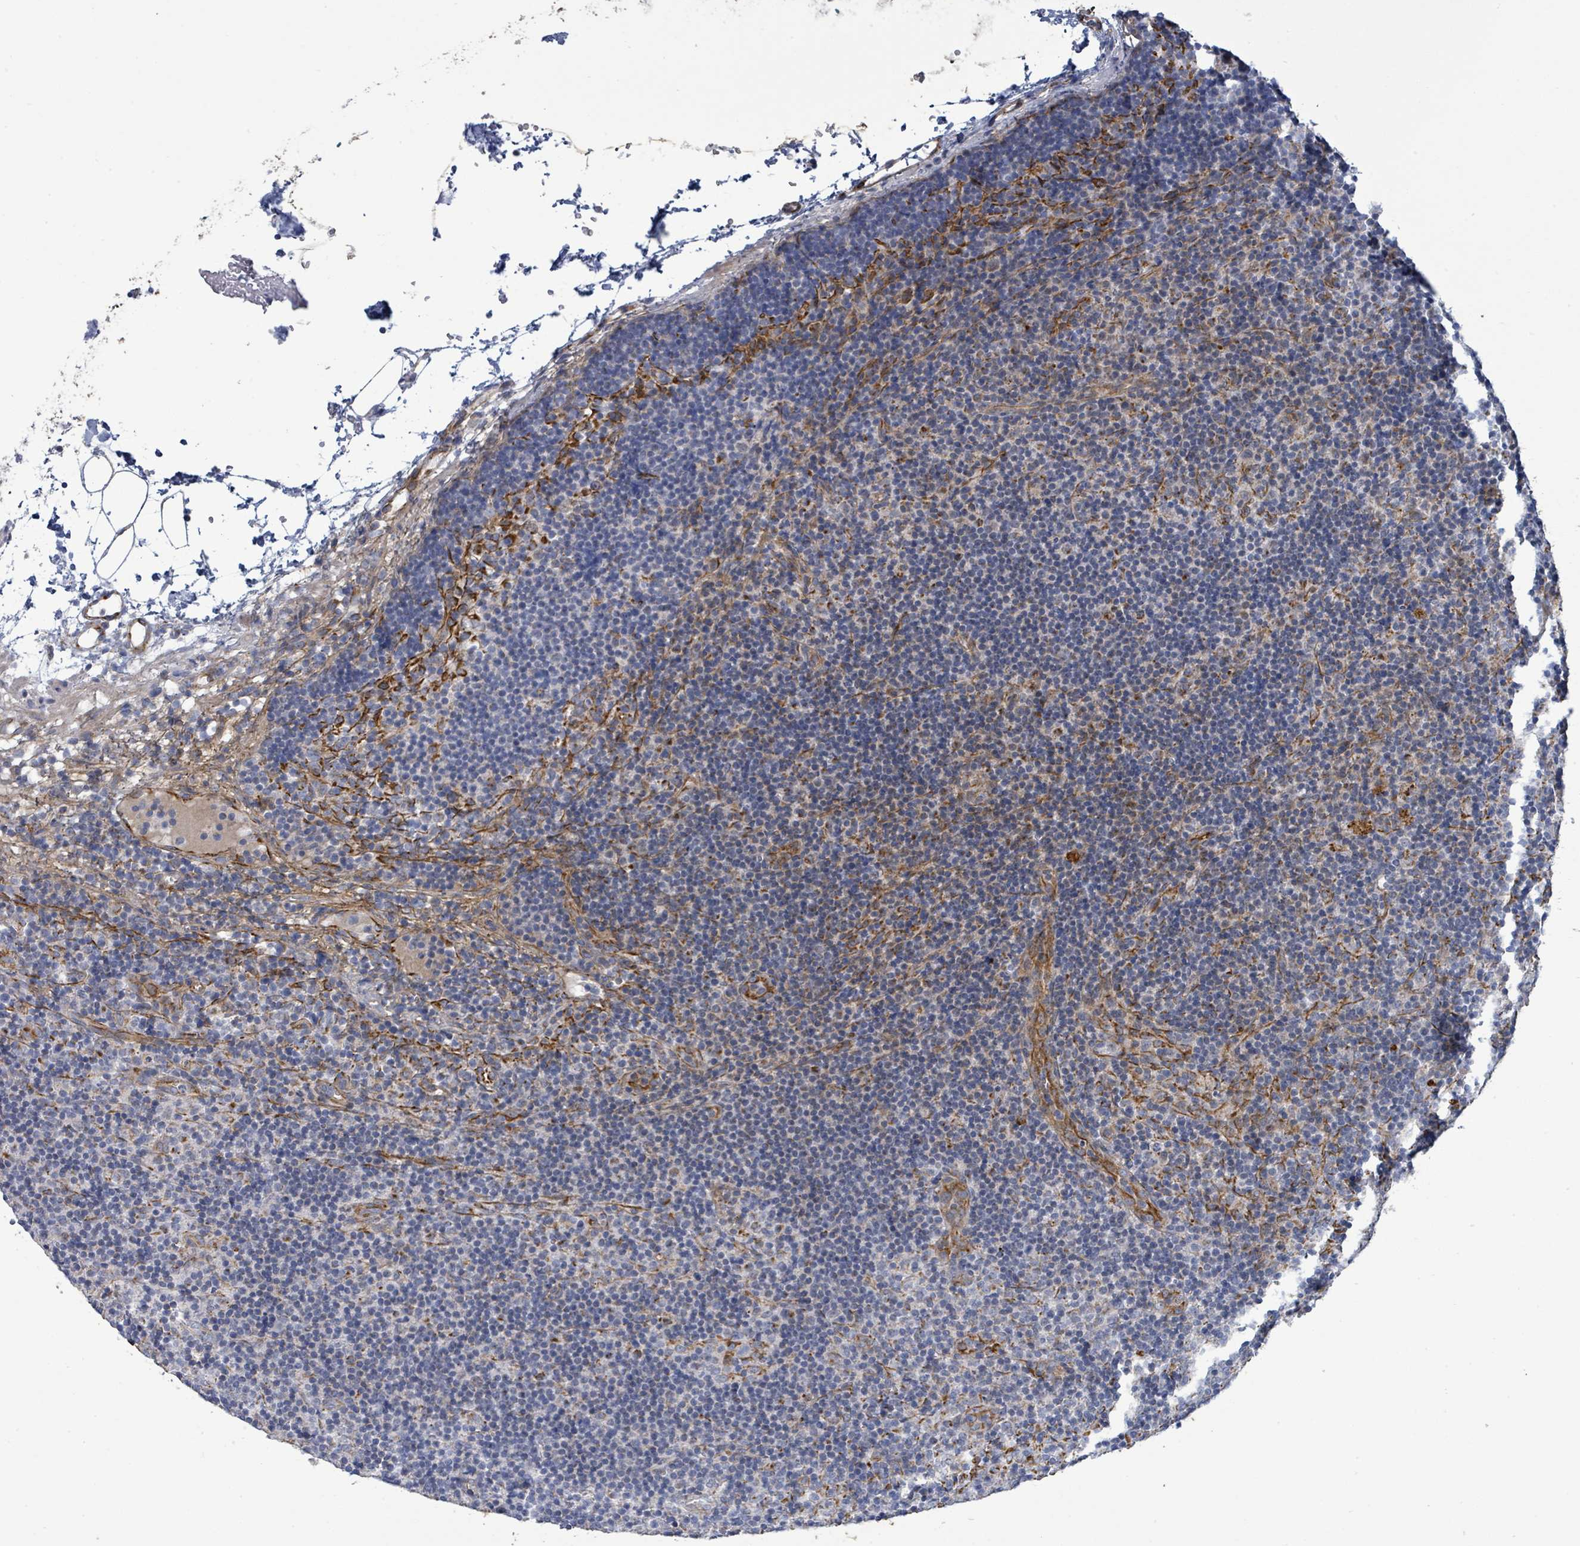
{"staining": {"intensity": "negative", "quantity": "none", "location": "none"}, "tissue": "lymph node", "cell_type": "Germinal center cells", "image_type": "normal", "snomed": [{"axis": "morphology", "description": "Normal tissue, NOS"}, {"axis": "topography", "description": "Lymph node"}], "caption": "Immunohistochemical staining of benign lymph node reveals no significant positivity in germinal center cells.", "gene": "ALG12", "patient": {"sex": "female", "age": 30}}